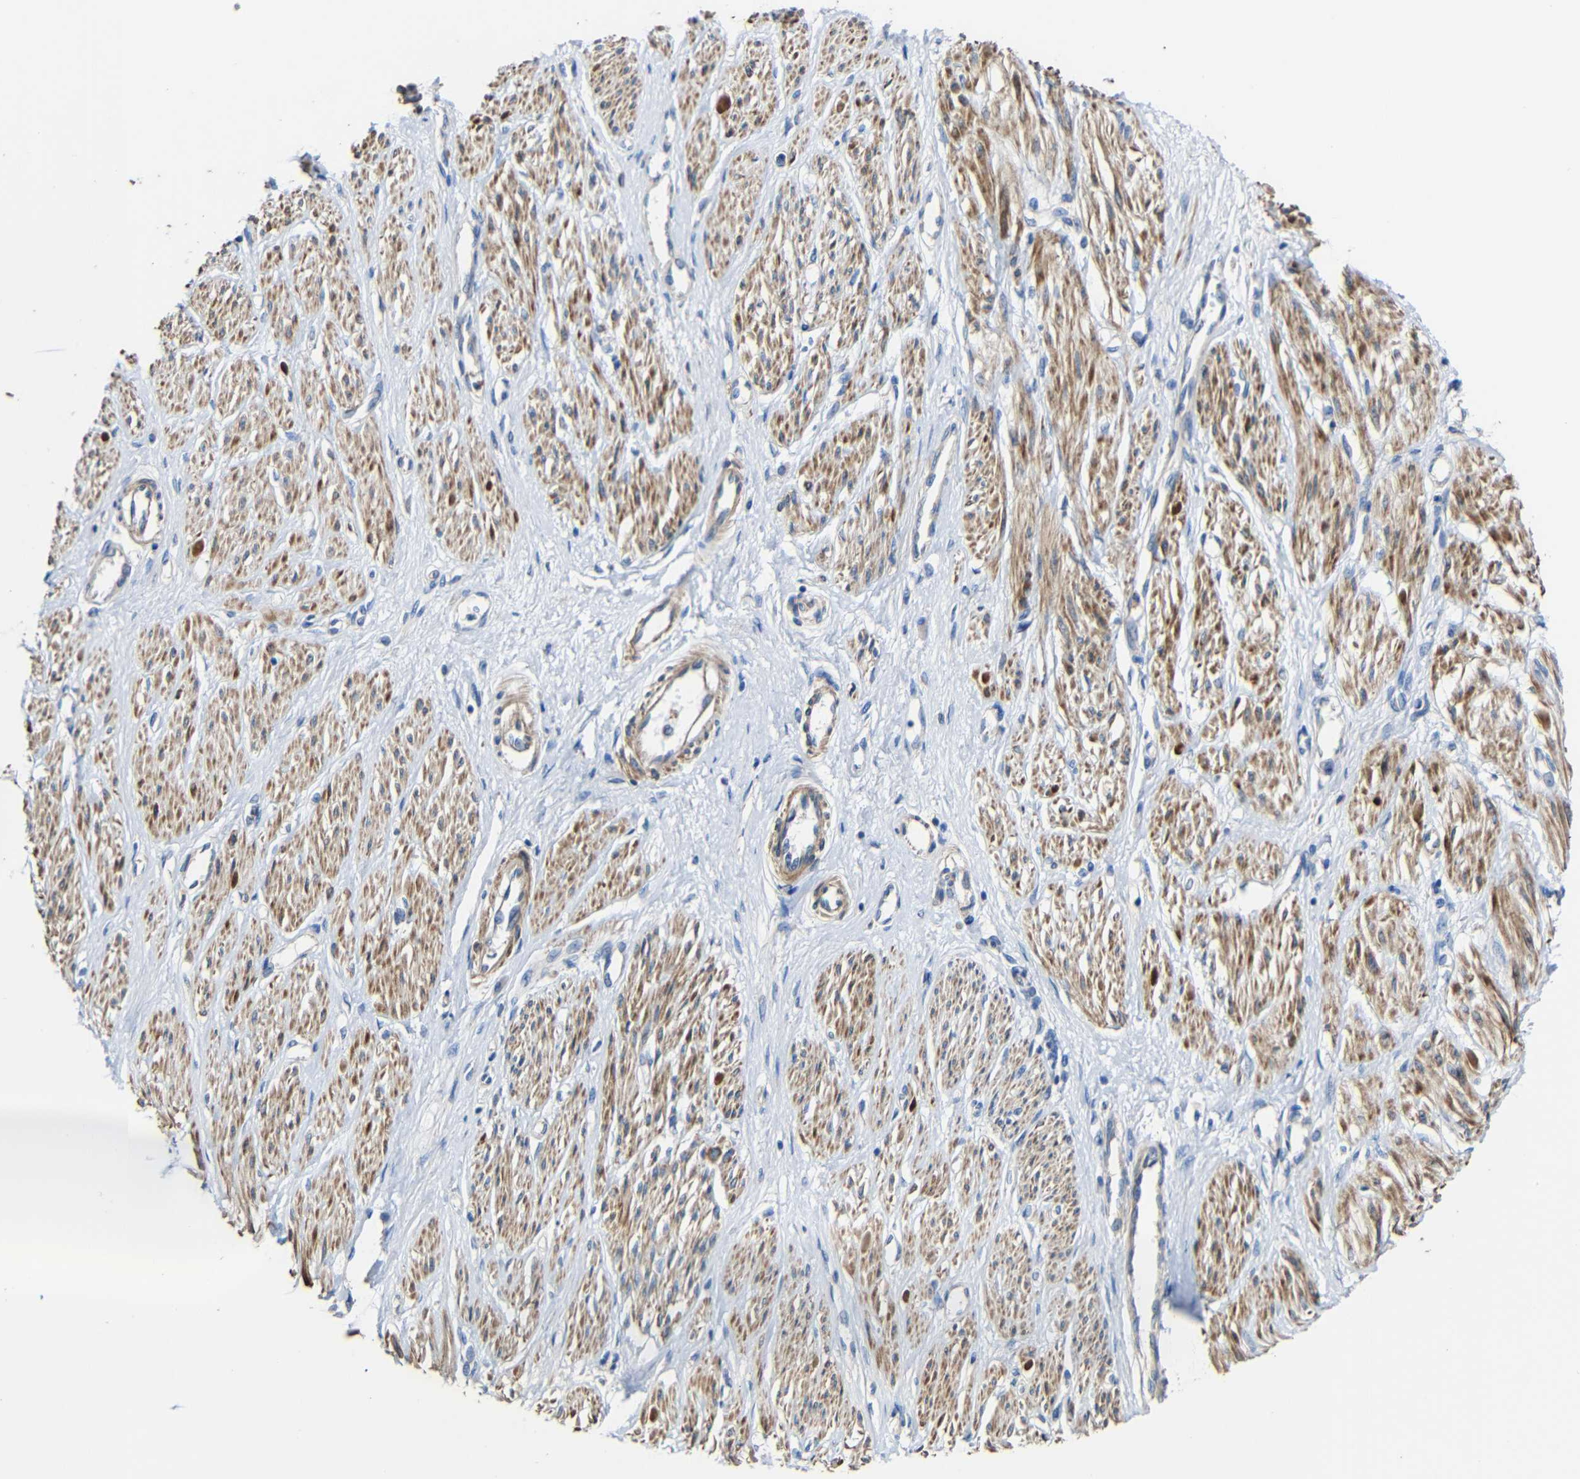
{"staining": {"intensity": "moderate", "quantity": ">75%", "location": "cytoplasmic/membranous"}, "tissue": "smooth muscle", "cell_type": "Smooth muscle cells", "image_type": "normal", "snomed": [{"axis": "morphology", "description": "Normal tissue, NOS"}, {"axis": "topography", "description": "Smooth muscle"}, {"axis": "topography", "description": "Uterus"}], "caption": "Benign smooth muscle was stained to show a protein in brown. There is medium levels of moderate cytoplasmic/membranous expression in about >75% of smooth muscle cells. (brown staining indicates protein expression, while blue staining denotes nuclei).", "gene": "RHOT2", "patient": {"sex": "female", "age": 39}}